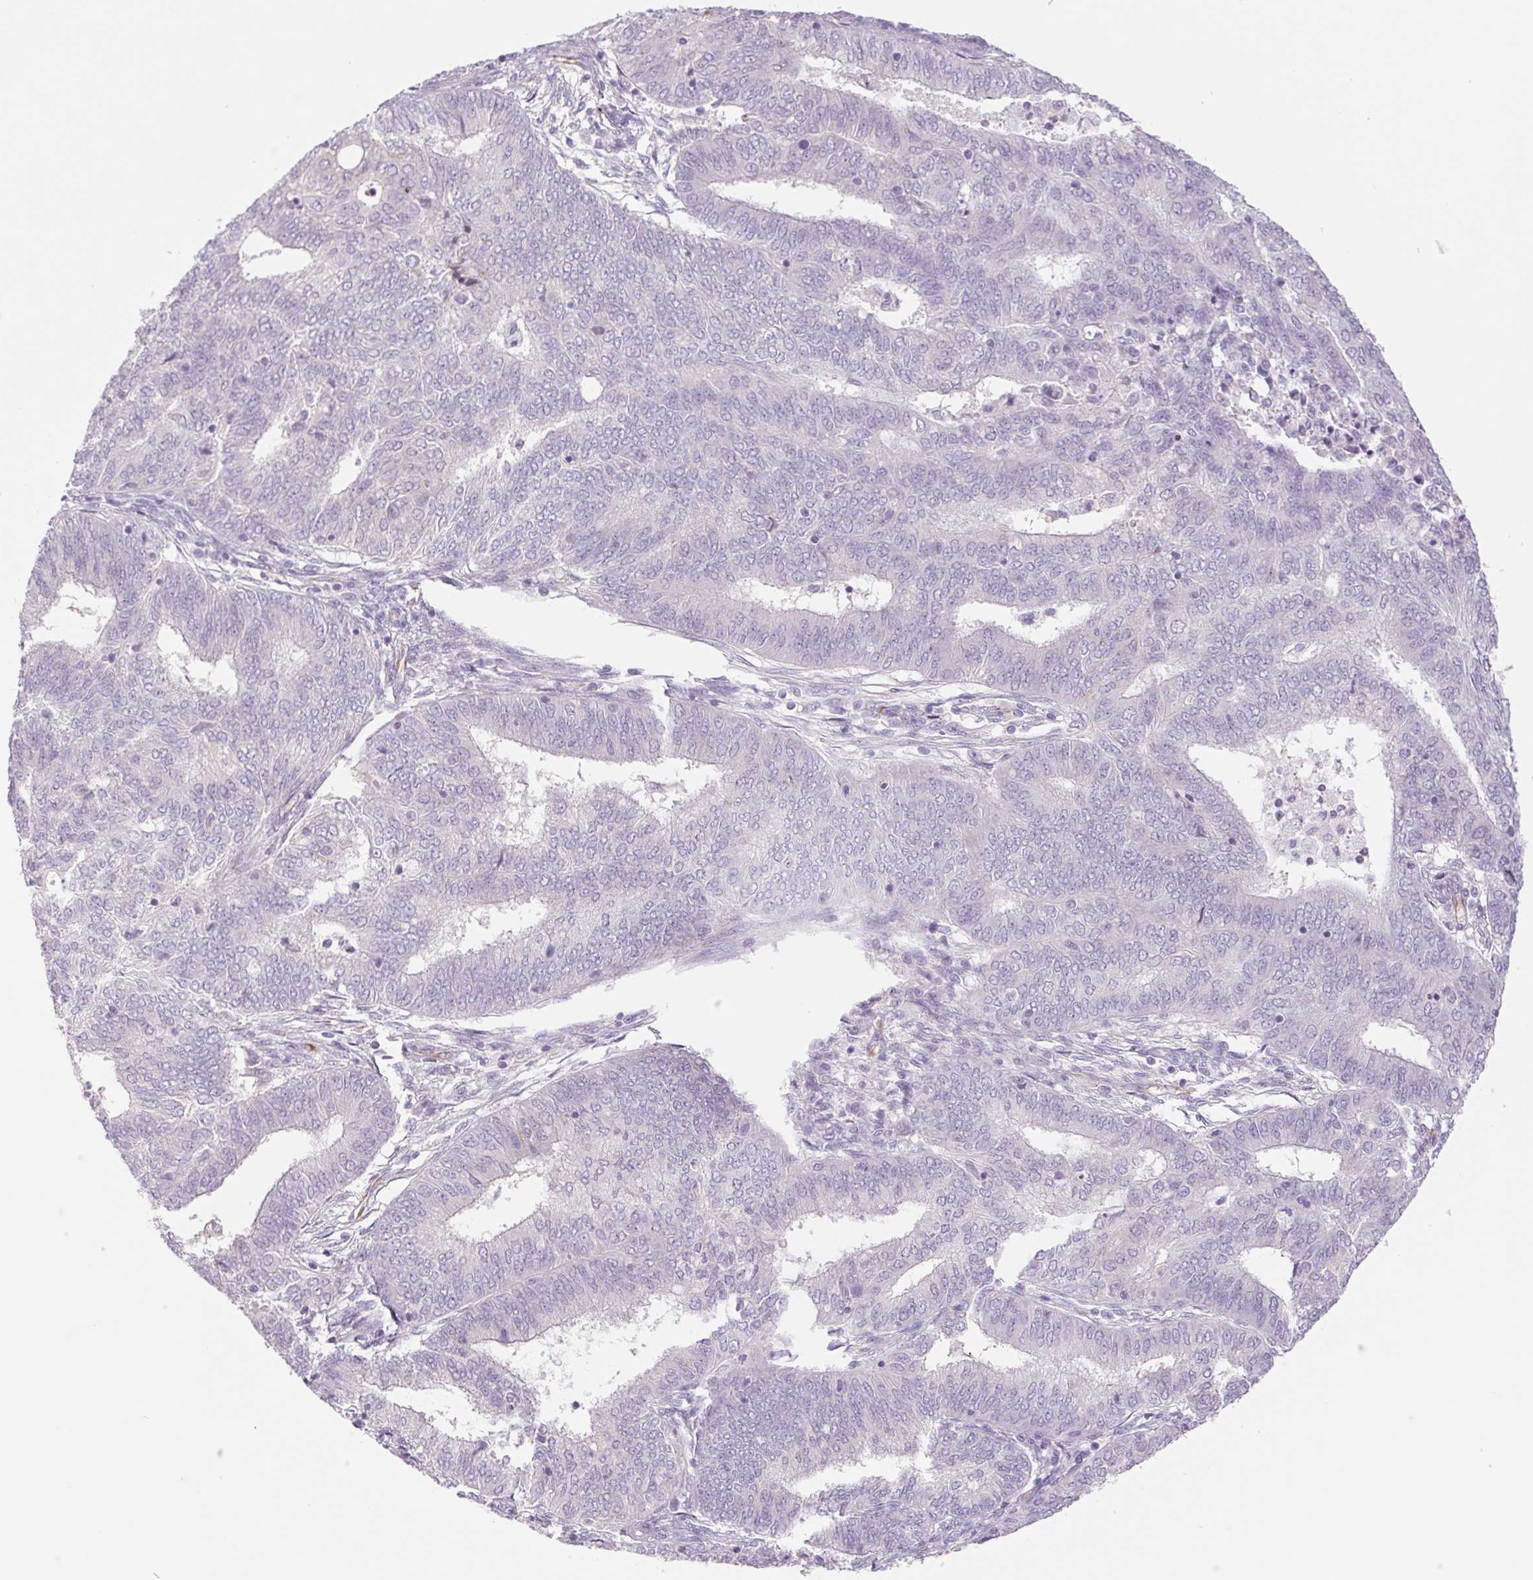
{"staining": {"intensity": "negative", "quantity": "none", "location": "none"}, "tissue": "endometrial cancer", "cell_type": "Tumor cells", "image_type": "cancer", "snomed": [{"axis": "morphology", "description": "Adenocarcinoma, NOS"}, {"axis": "topography", "description": "Endometrium"}], "caption": "This is a photomicrograph of immunohistochemistry (IHC) staining of endometrial cancer, which shows no expression in tumor cells. (DAB immunohistochemistry visualized using brightfield microscopy, high magnification).", "gene": "IGFL3", "patient": {"sex": "female", "age": 62}}